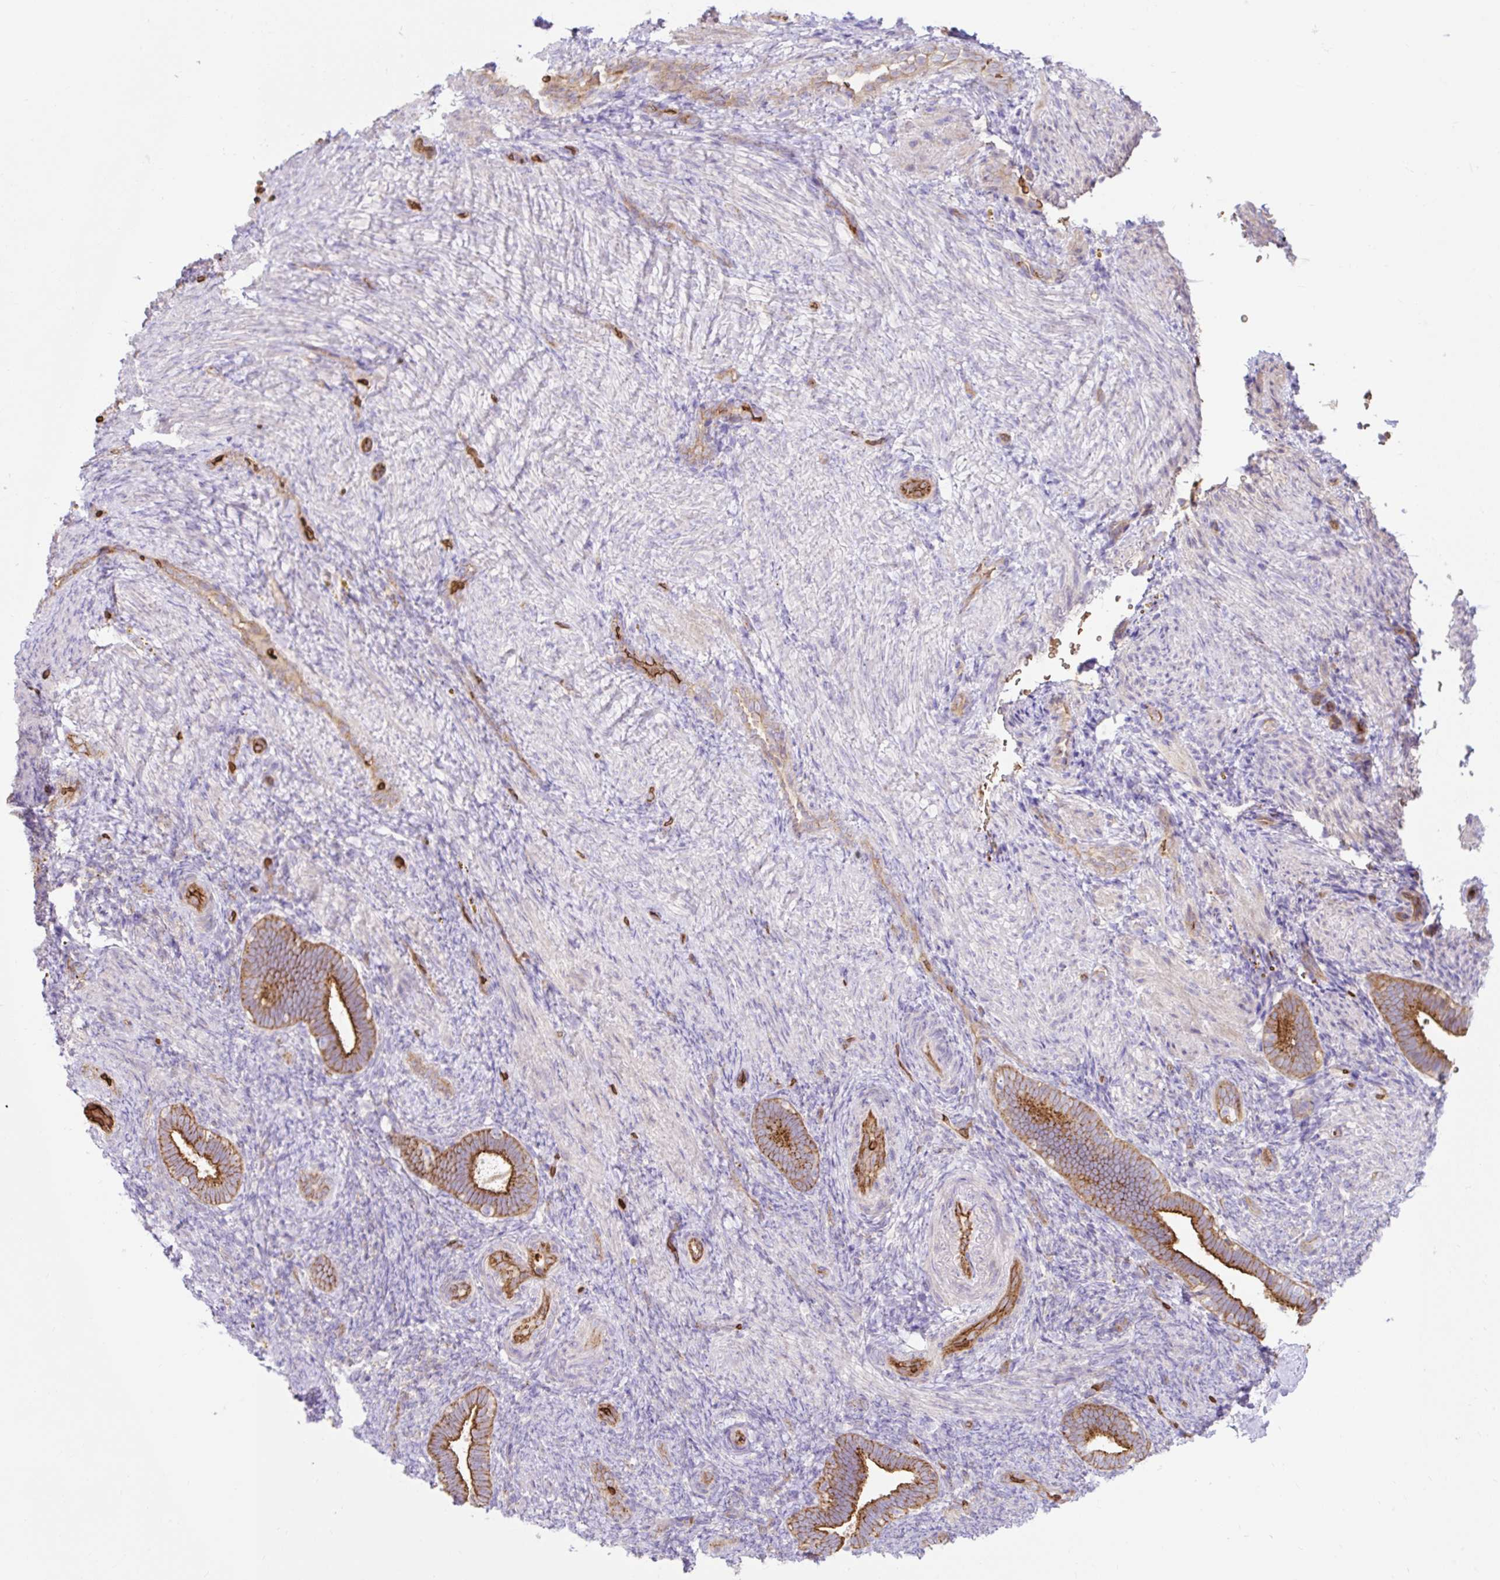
{"staining": {"intensity": "negative", "quantity": "none", "location": "none"}, "tissue": "endometrium", "cell_type": "Cells in endometrial stroma", "image_type": "normal", "snomed": [{"axis": "morphology", "description": "Normal tissue, NOS"}, {"axis": "topography", "description": "Endometrium"}], "caption": "High power microscopy photomicrograph of an immunohistochemistry photomicrograph of unremarkable endometrium, revealing no significant staining in cells in endometrial stroma. (DAB (3,3'-diaminobenzidine) immunohistochemistry (IHC) visualized using brightfield microscopy, high magnification).", "gene": "HIP1R", "patient": {"sex": "female", "age": 34}}